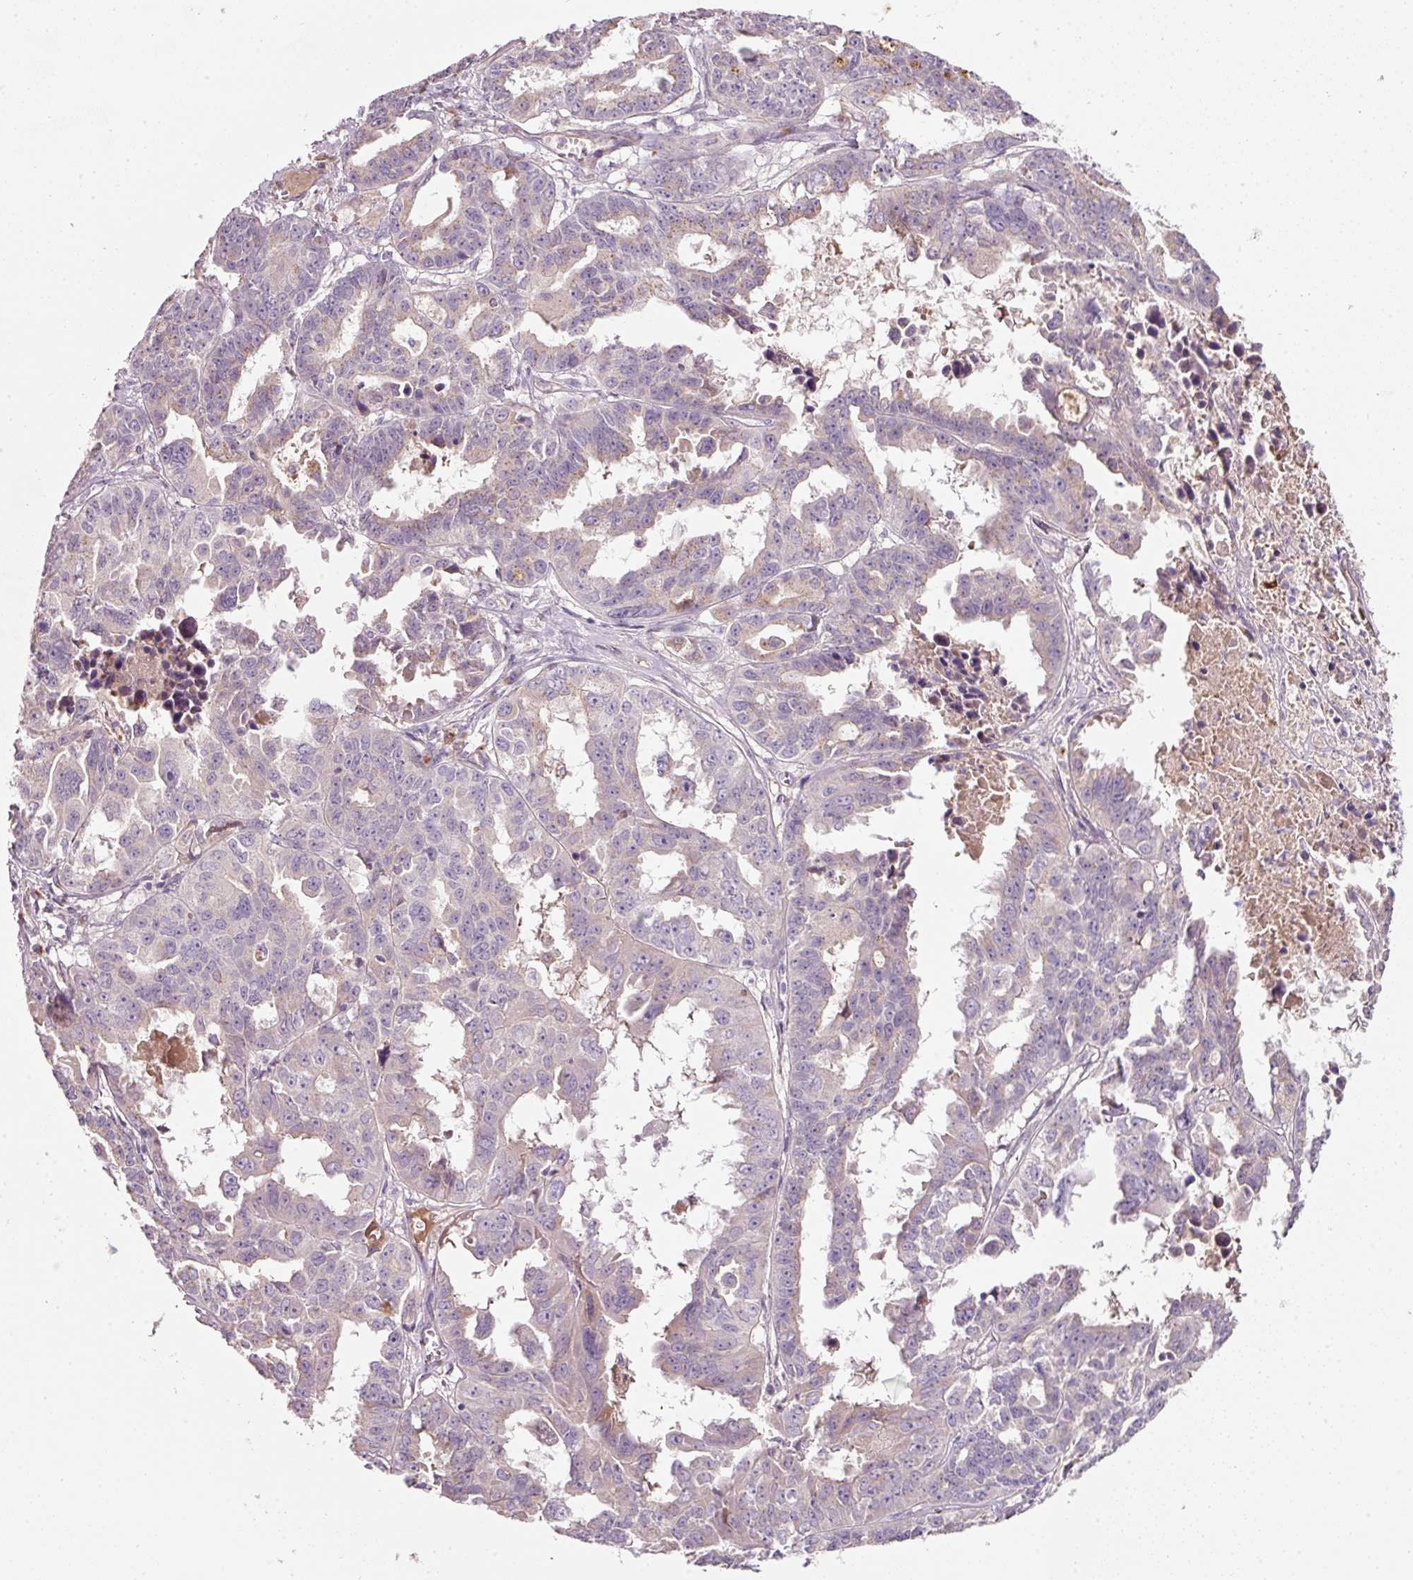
{"staining": {"intensity": "weak", "quantity": "<25%", "location": "cytoplasmic/membranous"}, "tissue": "ovarian cancer", "cell_type": "Tumor cells", "image_type": "cancer", "snomed": [{"axis": "morphology", "description": "Adenocarcinoma, NOS"}, {"axis": "morphology", "description": "Carcinoma, endometroid"}, {"axis": "topography", "description": "Ovary"}], "caption": "This photomicrograph is of endometroid carcinoma (ovarian) stained with IHC to label a protein in brown with the nuclei are counter-stained blue. There is no expression in tumor cells.", "gene": "NBPF11", "patient": {"sex": "female", "age": 72}}